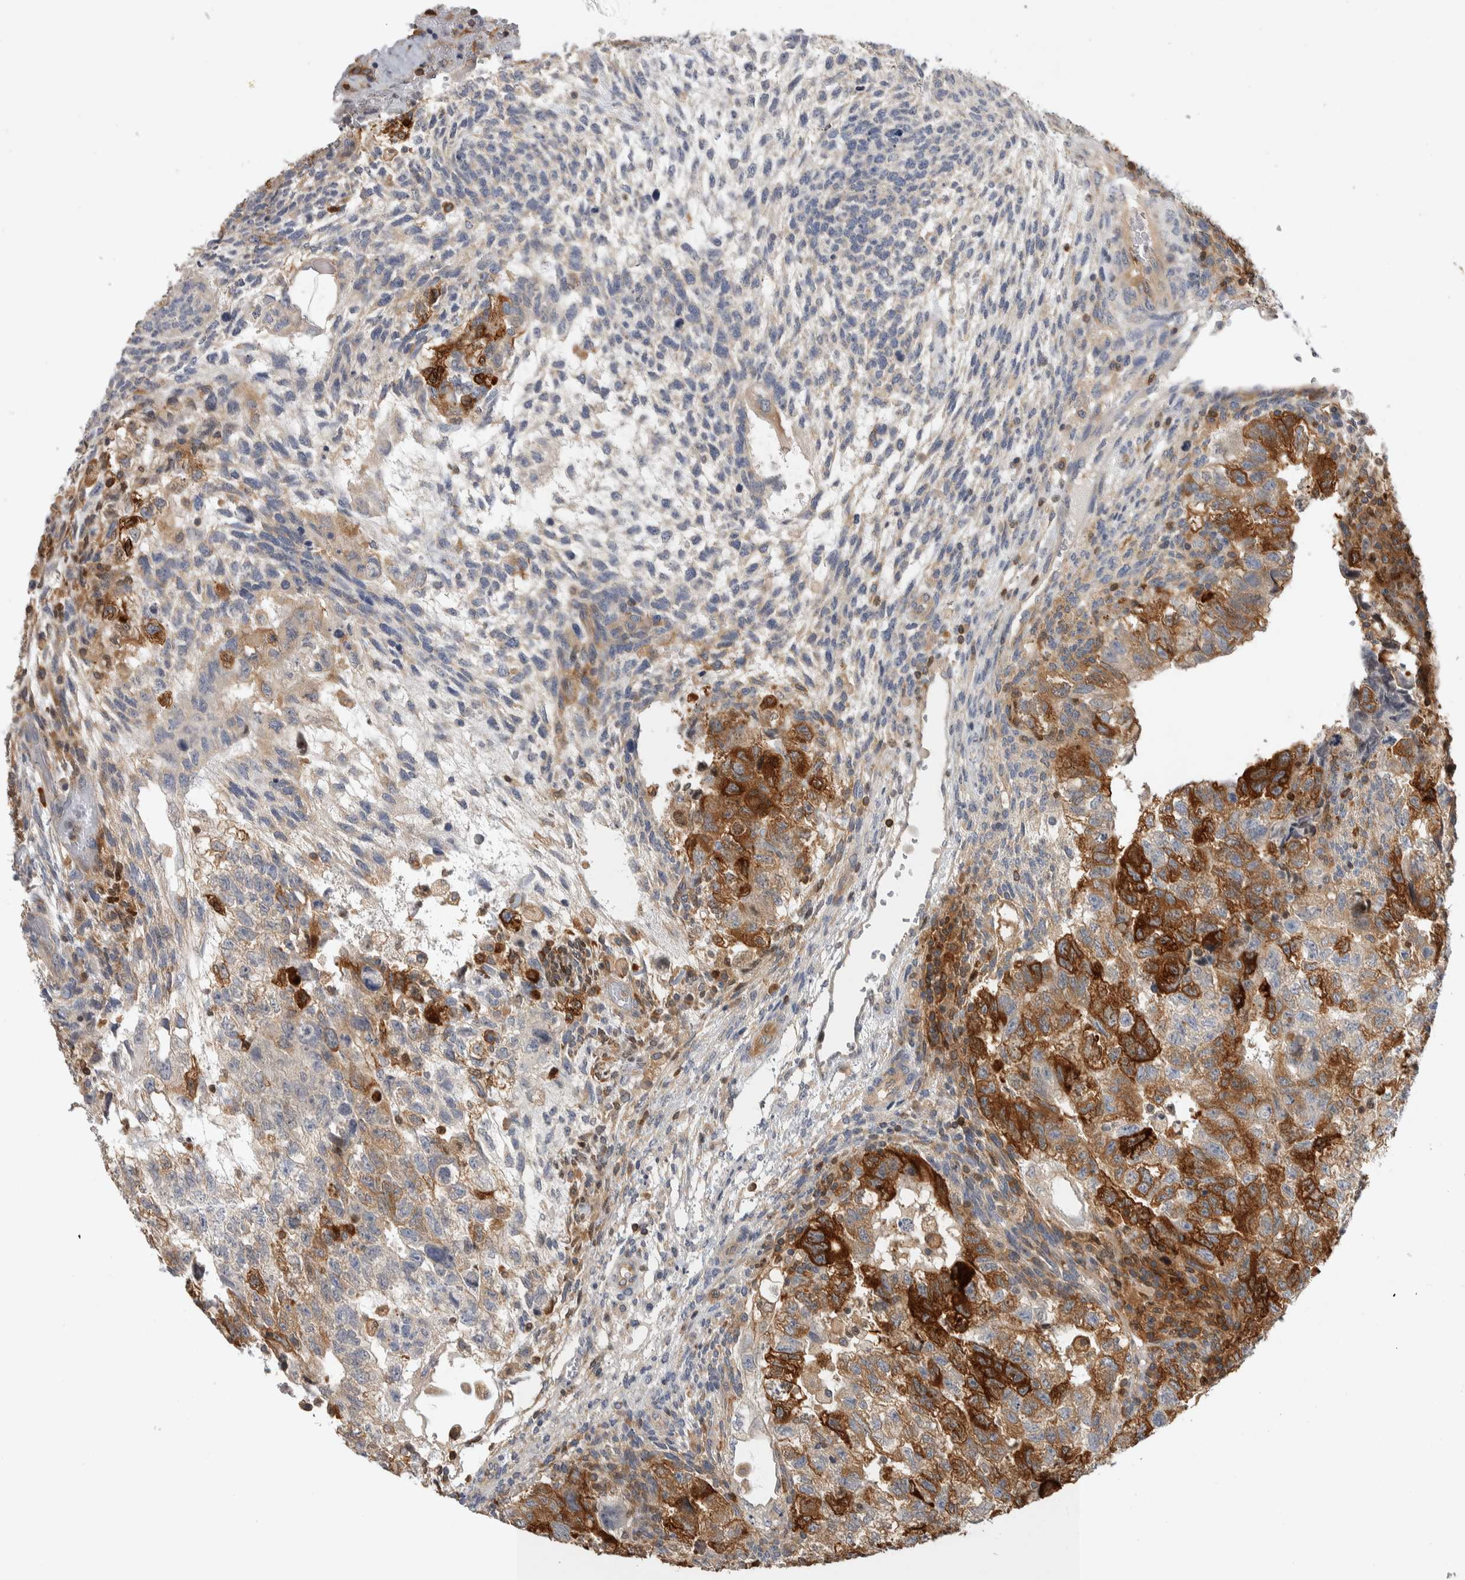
{"staining": {"intensity": "strong", "quantity": ">75%", "location": "cytoplasmic/membranous"}, "tissue": "testis cancer", "cell_type": "Tumor cells", "image_type": "cancer", "snomed": [{"axis": "morphology", "description": "Carcinoma, Embryonal, NOS"}, {"axis": "topography", "description": "Testis"}], "caption": "Immunohistochemistry micrograph of human testis embryonal carcinoma stained for a protein (brown), which displays high levels of strong cytoplasmic/membranous positivity in approximately >75% of tumor cells.", "gene": "NFKB2", "patient": {"sex": "male", "age": 36}}